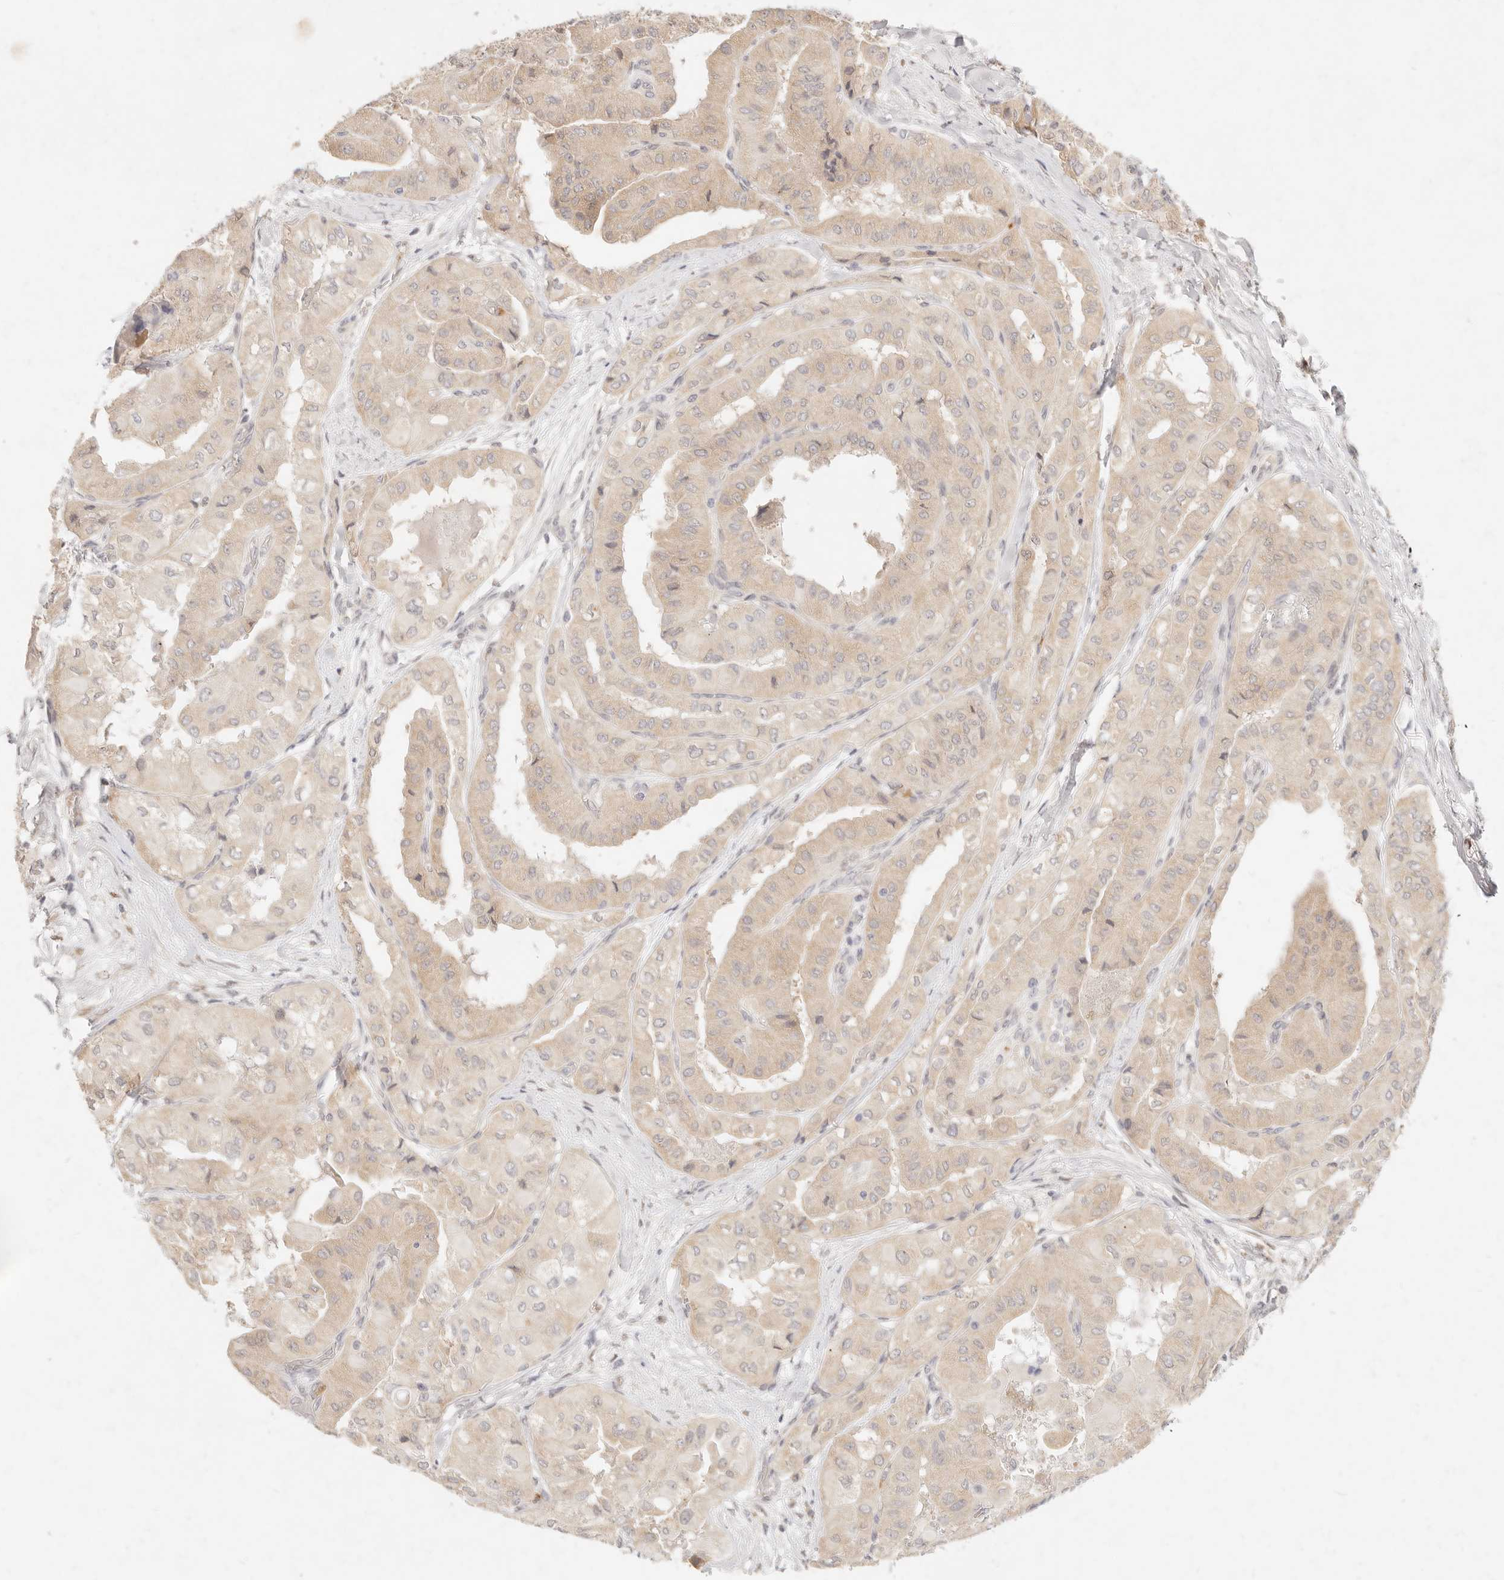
{"staining": {"intensity": "weak", "quantity": ">75%", "location": "cytoplasmic/membranous"}, "tissue": "thyroid cancer", "cell_type": "Tumor cells", "image_type": "cancer", "snomed": [{"axis": "morphology", "description": "Papillary adenocarcinoma, NOS"}, {"axis": "topography", "description": "Thyroid gland"}], "caption": "Brown immunohistochemical staining in thyroid cancer shows weak cytoplasmic/membranous expression in approximately >75% of tumor cells.", "gene": "ASCL3", "patient": {"sex": "female", "age": 59}}